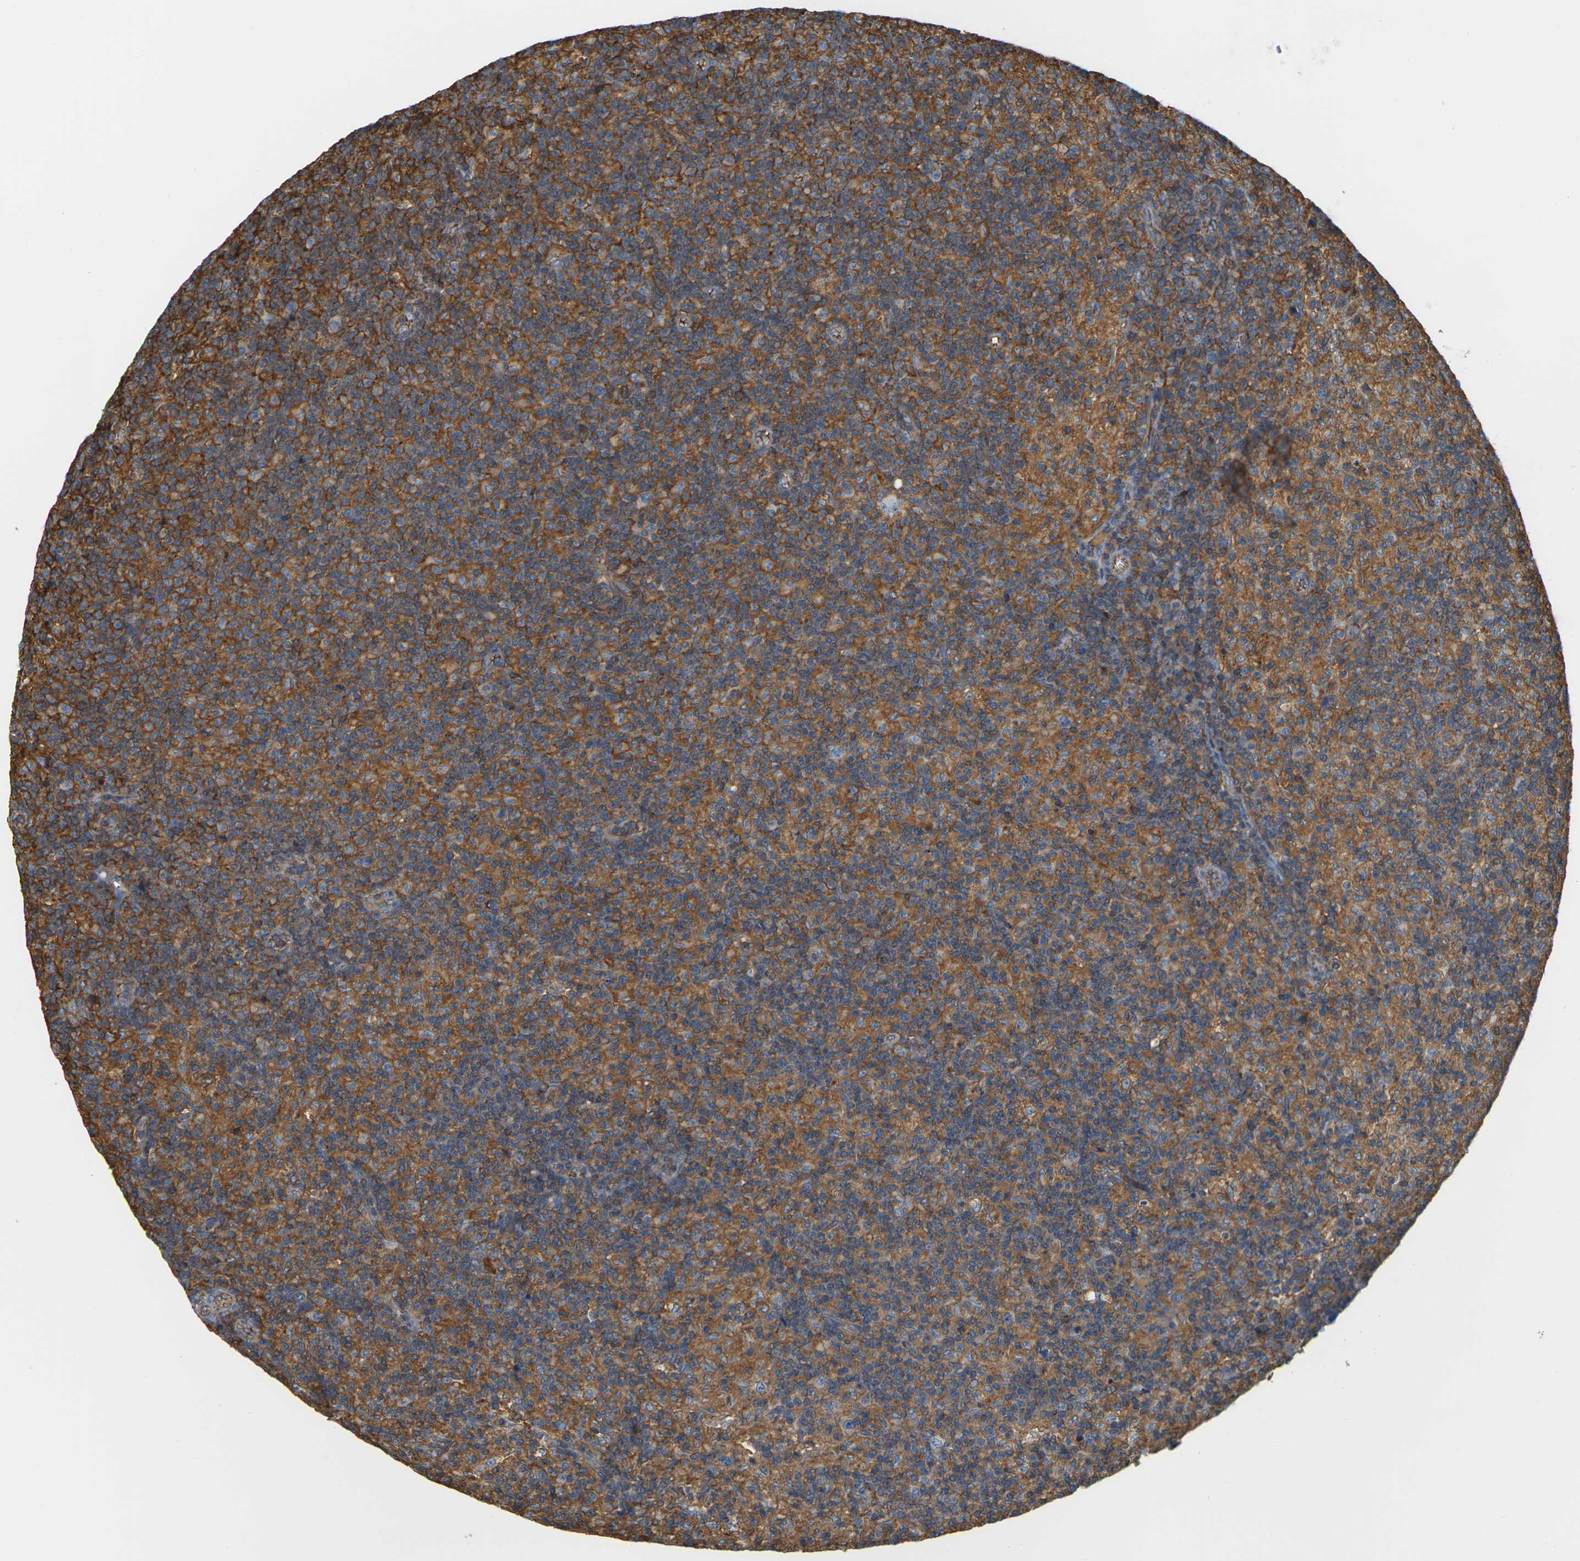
{"staining": {"intensity": "moderate", "quantity": ">75%", "location": "cytoplasmic/membranous"}, "tissue": "lymph node", "cell_type": "Germinal center cells", "image_type": "normal", "snomed": [{"axis": "morphology", "description": "Normal tissue, NOS"}, {"axis": "morphology", "description": "Inflammation, NOS"}, {"axis": "topography", "description": "Lymph node"}], "caption": "Immunohistochemistry image of normal human lymph node stained for a protein (brown), which reveals medium levels of moderate cytoplasmic/membranous positivity in approximately >75% of germinal center cells.", "gene": "IQGAP1", "patient": {"sex": "male", "age": 55}}